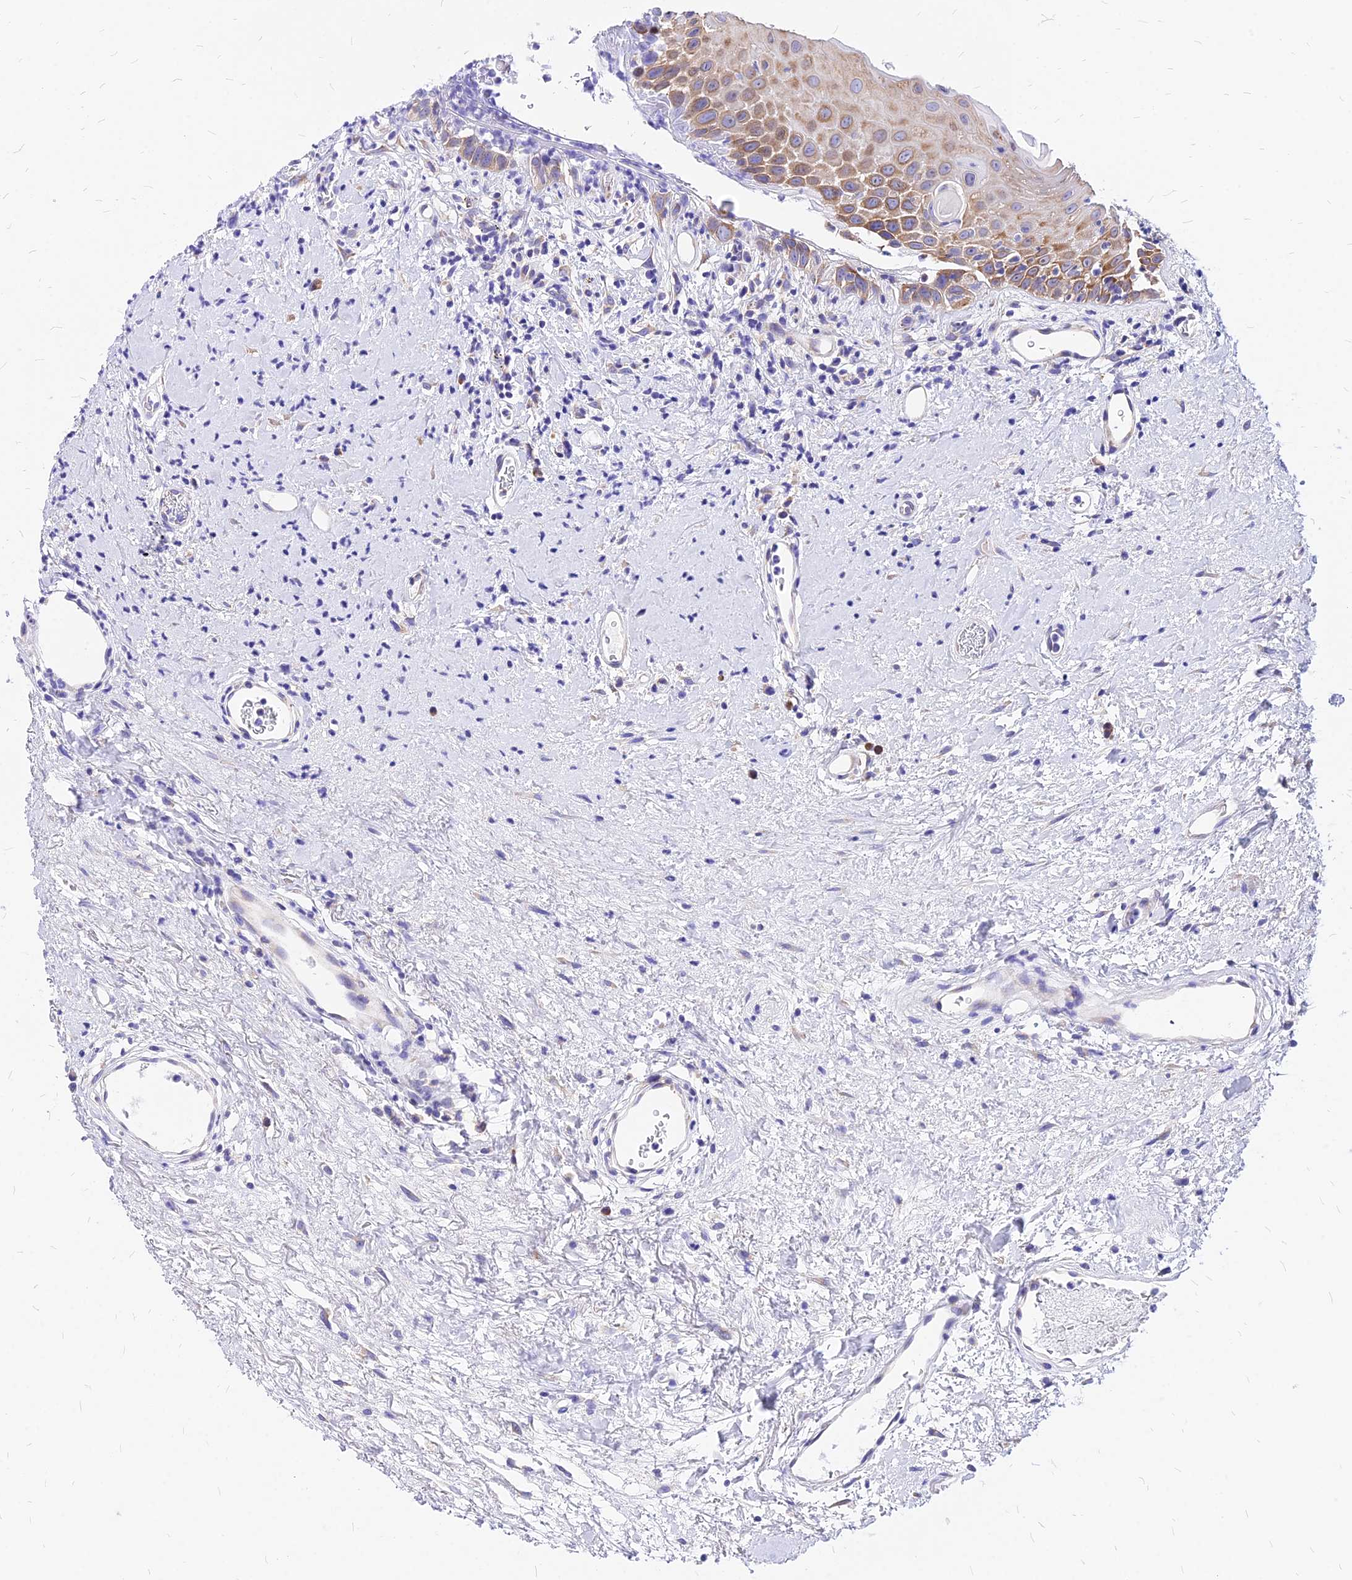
{"staining": {"intensity": "moderate", "quantity": ">75%", "location": "cytoplasmic/membranous"}, "tissue": "oral mucosa", "cell_type": "Squamous epithelial cells", "image_type": "normal", "snomed": [{"axis": "morphology", "description": "Normal tissue, NOS"}, {"axis": "topography", "description": "Oral tissue"}], "caption": "This micrograph displays immunohistochemistry staining of unremarkable human oral mucosa, with medium moderate cytoplasmic/membranous expression in about >75% of squamous epithelial cells.", "gene": "RPL19", "patient": {"sex": "female", "age": 76}}